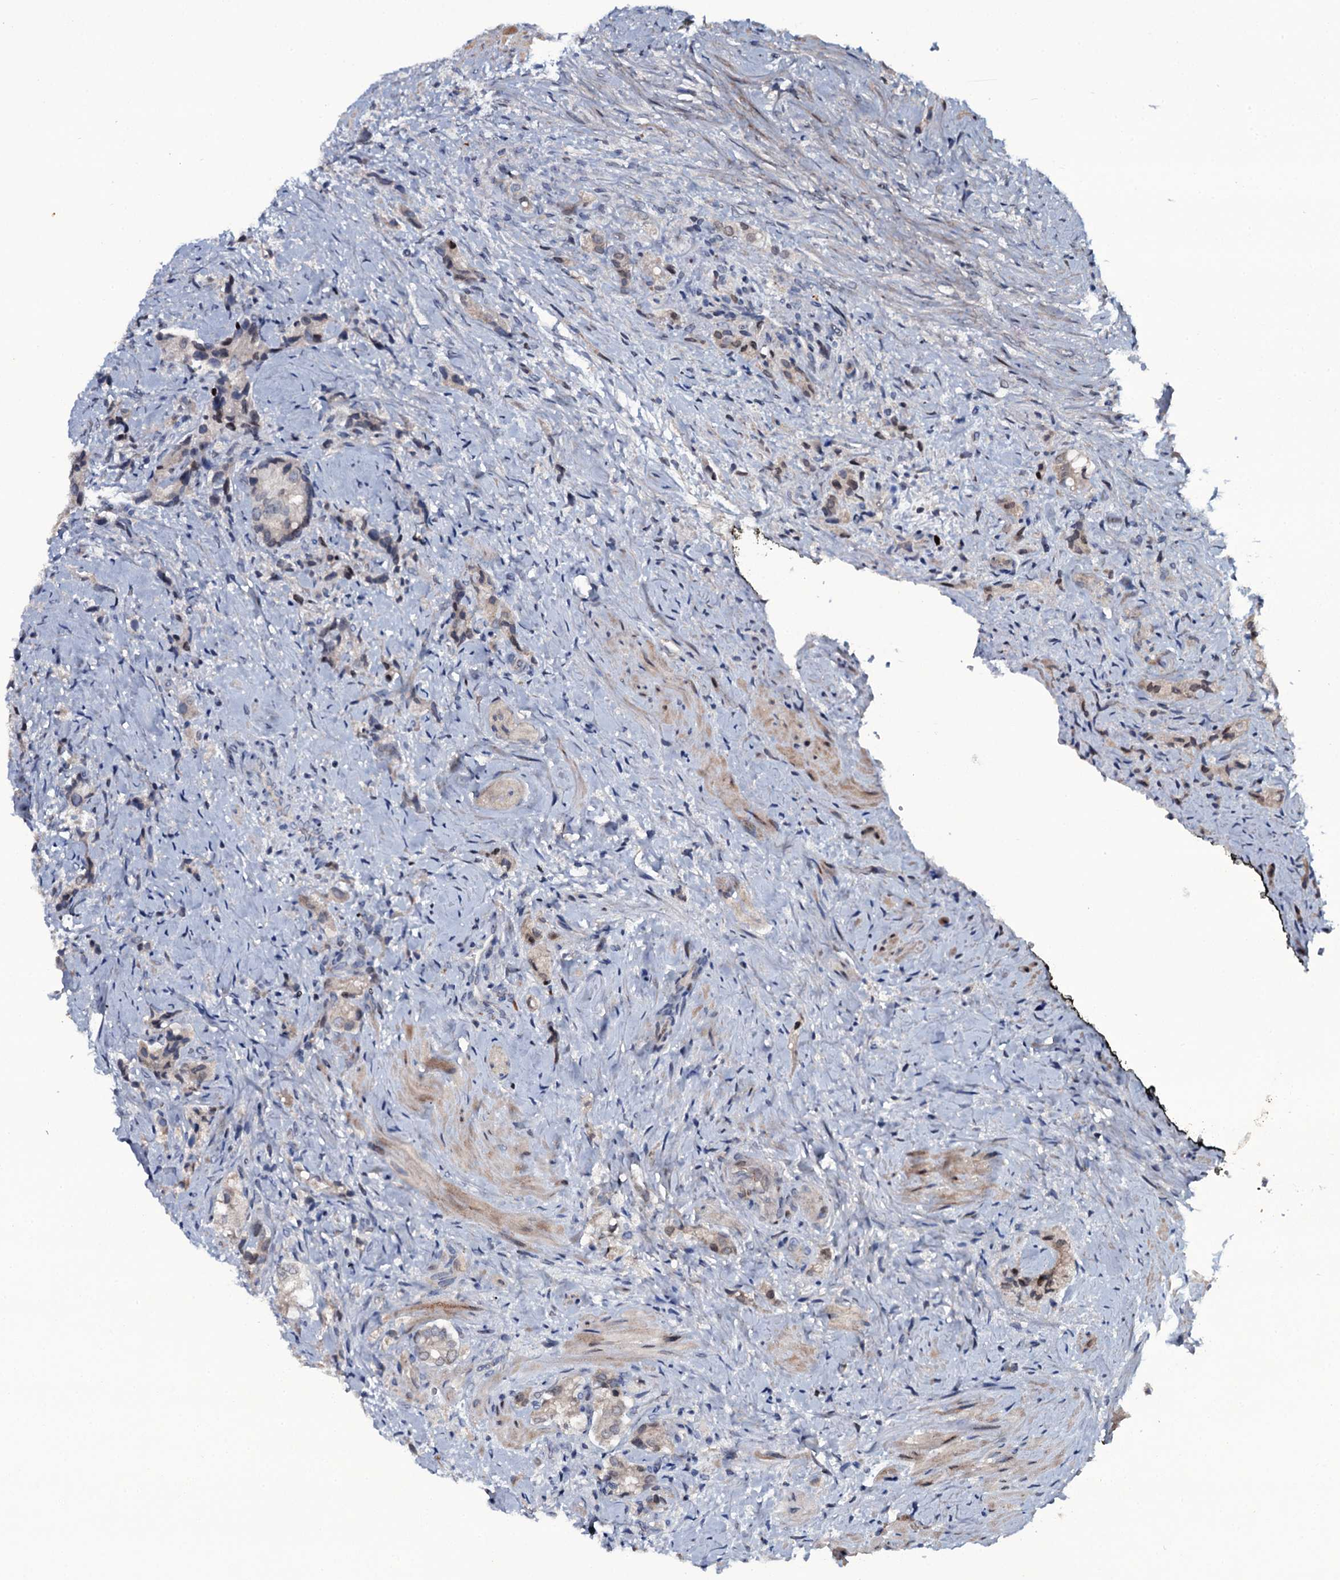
{"staining": {"intensity": "weak", "quantity": "<25%", "location": "nuclear"}, "tissue": "prostate cancer", "cell_type": "Tumor cells", "image_type": "cancer", "snomed": [{"axis": "morphology", "description": "Adenocarcinoma, High grade"}, {"axis": "topography", "description": "Prostate"}], "caption": "Immunohistochemistry (IHC) image of neoplastic tissue: human prostate cancer stained with DAB reveals no significant protein expression in tumor cells.", "gene": "LYG2", "patient": {"sex": "male", "age": 65}}